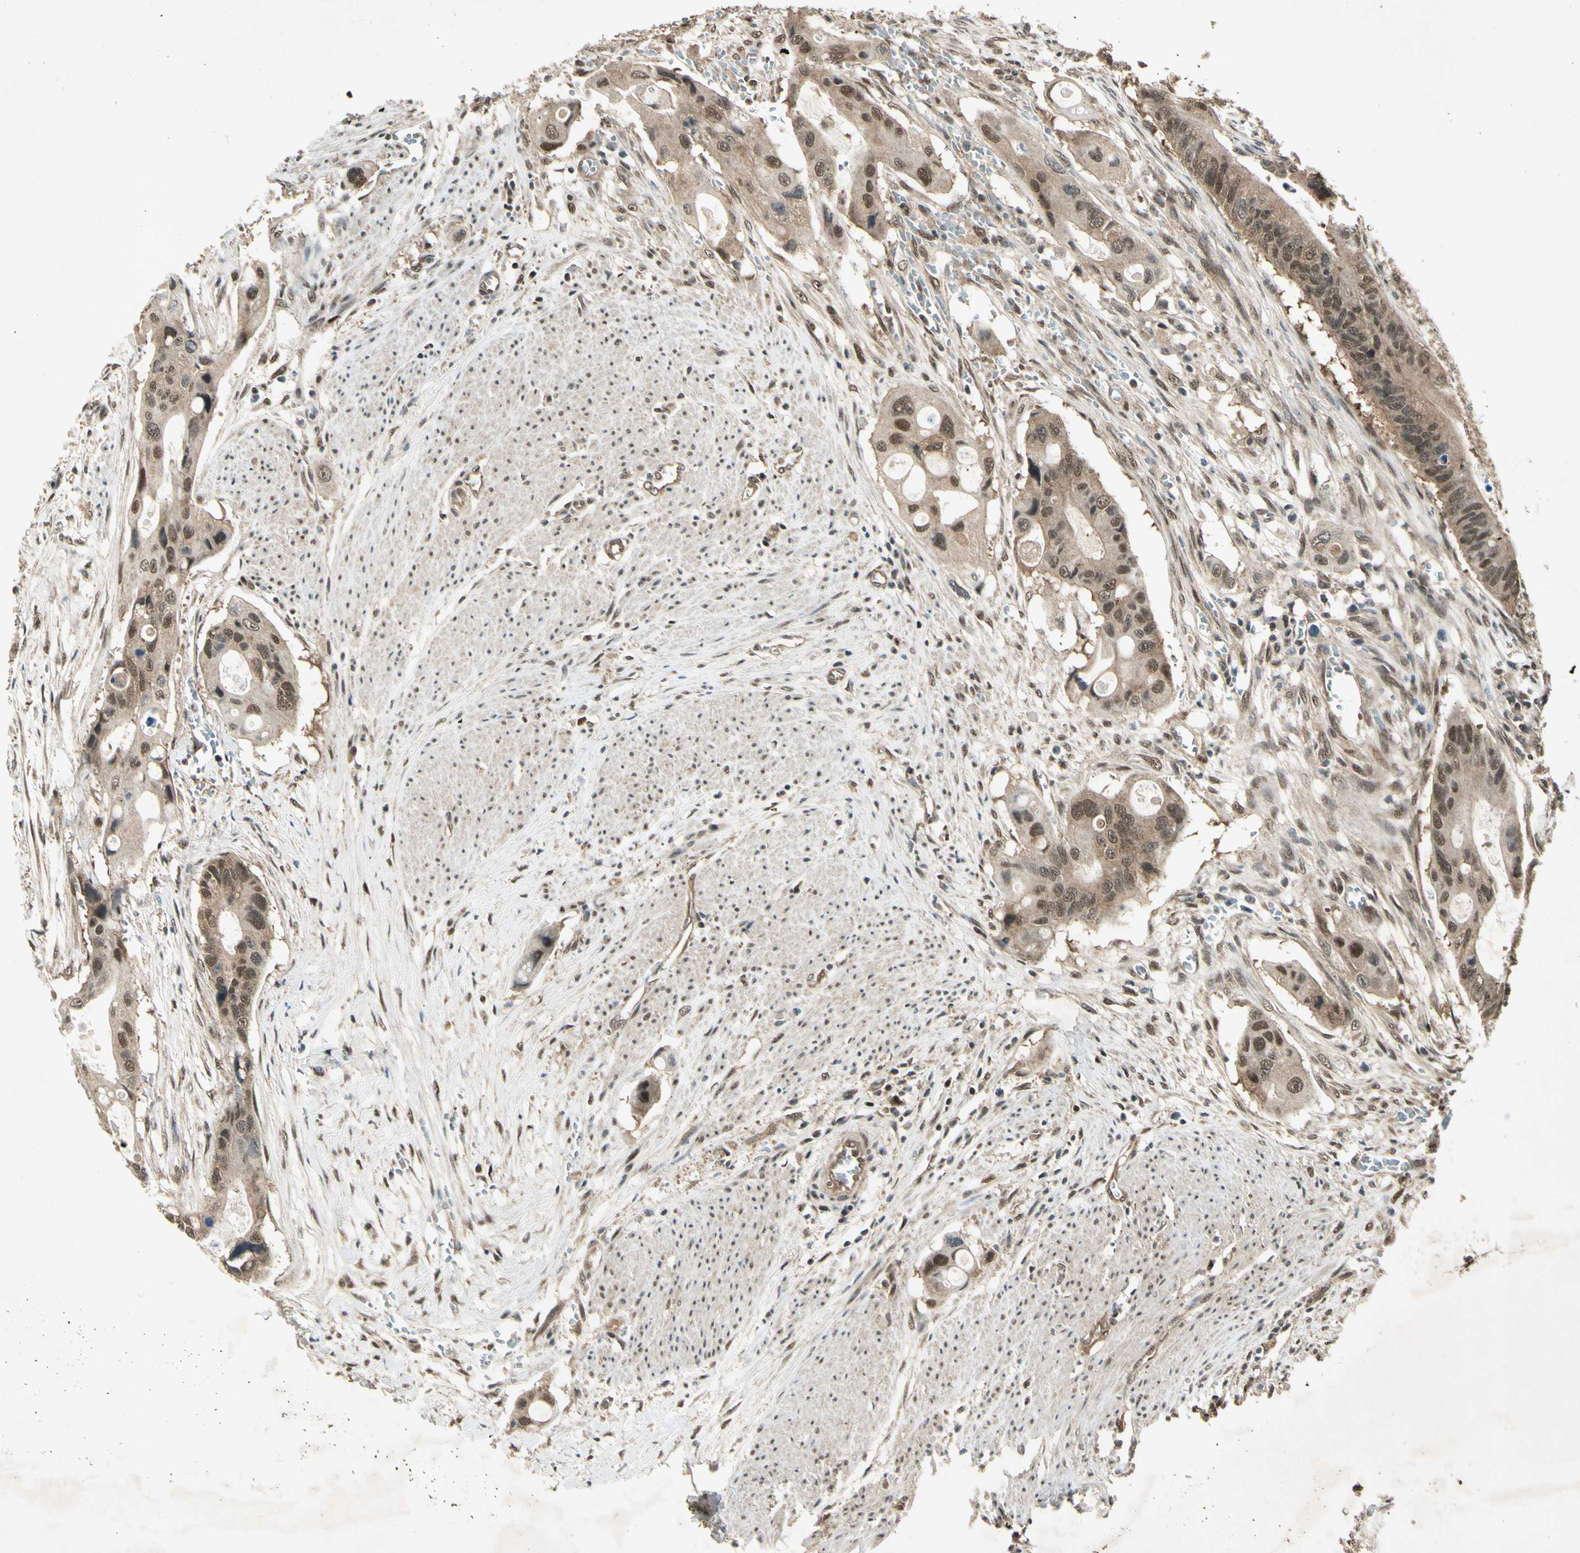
{"staining": {"intensity": "moderate", "quantity": ">75%", "location": "cytoplasmic/membranous"}, "tissue": "colorectal cancer", "cell_type": "Tumor cells", "image_type": "cancer", "snomed": [{"axis": "morphology", "description": "Adenocarcinoma, NOS"}, {"axis": "topography", "description": "Colon"}], "caption": "IHC photomicrograph of neoplastic tissue: human colorectal cancer stained using immunohistochemistry (IHC) demonstrates medium levels of moderate protein expression localized specifically in the cytoplasmic/membranous of tumor cells, appearing as a cytoplasmic/membranous brown color.", "gene": "PSMD5", "patient": {"sex": "female", "age": 57}}